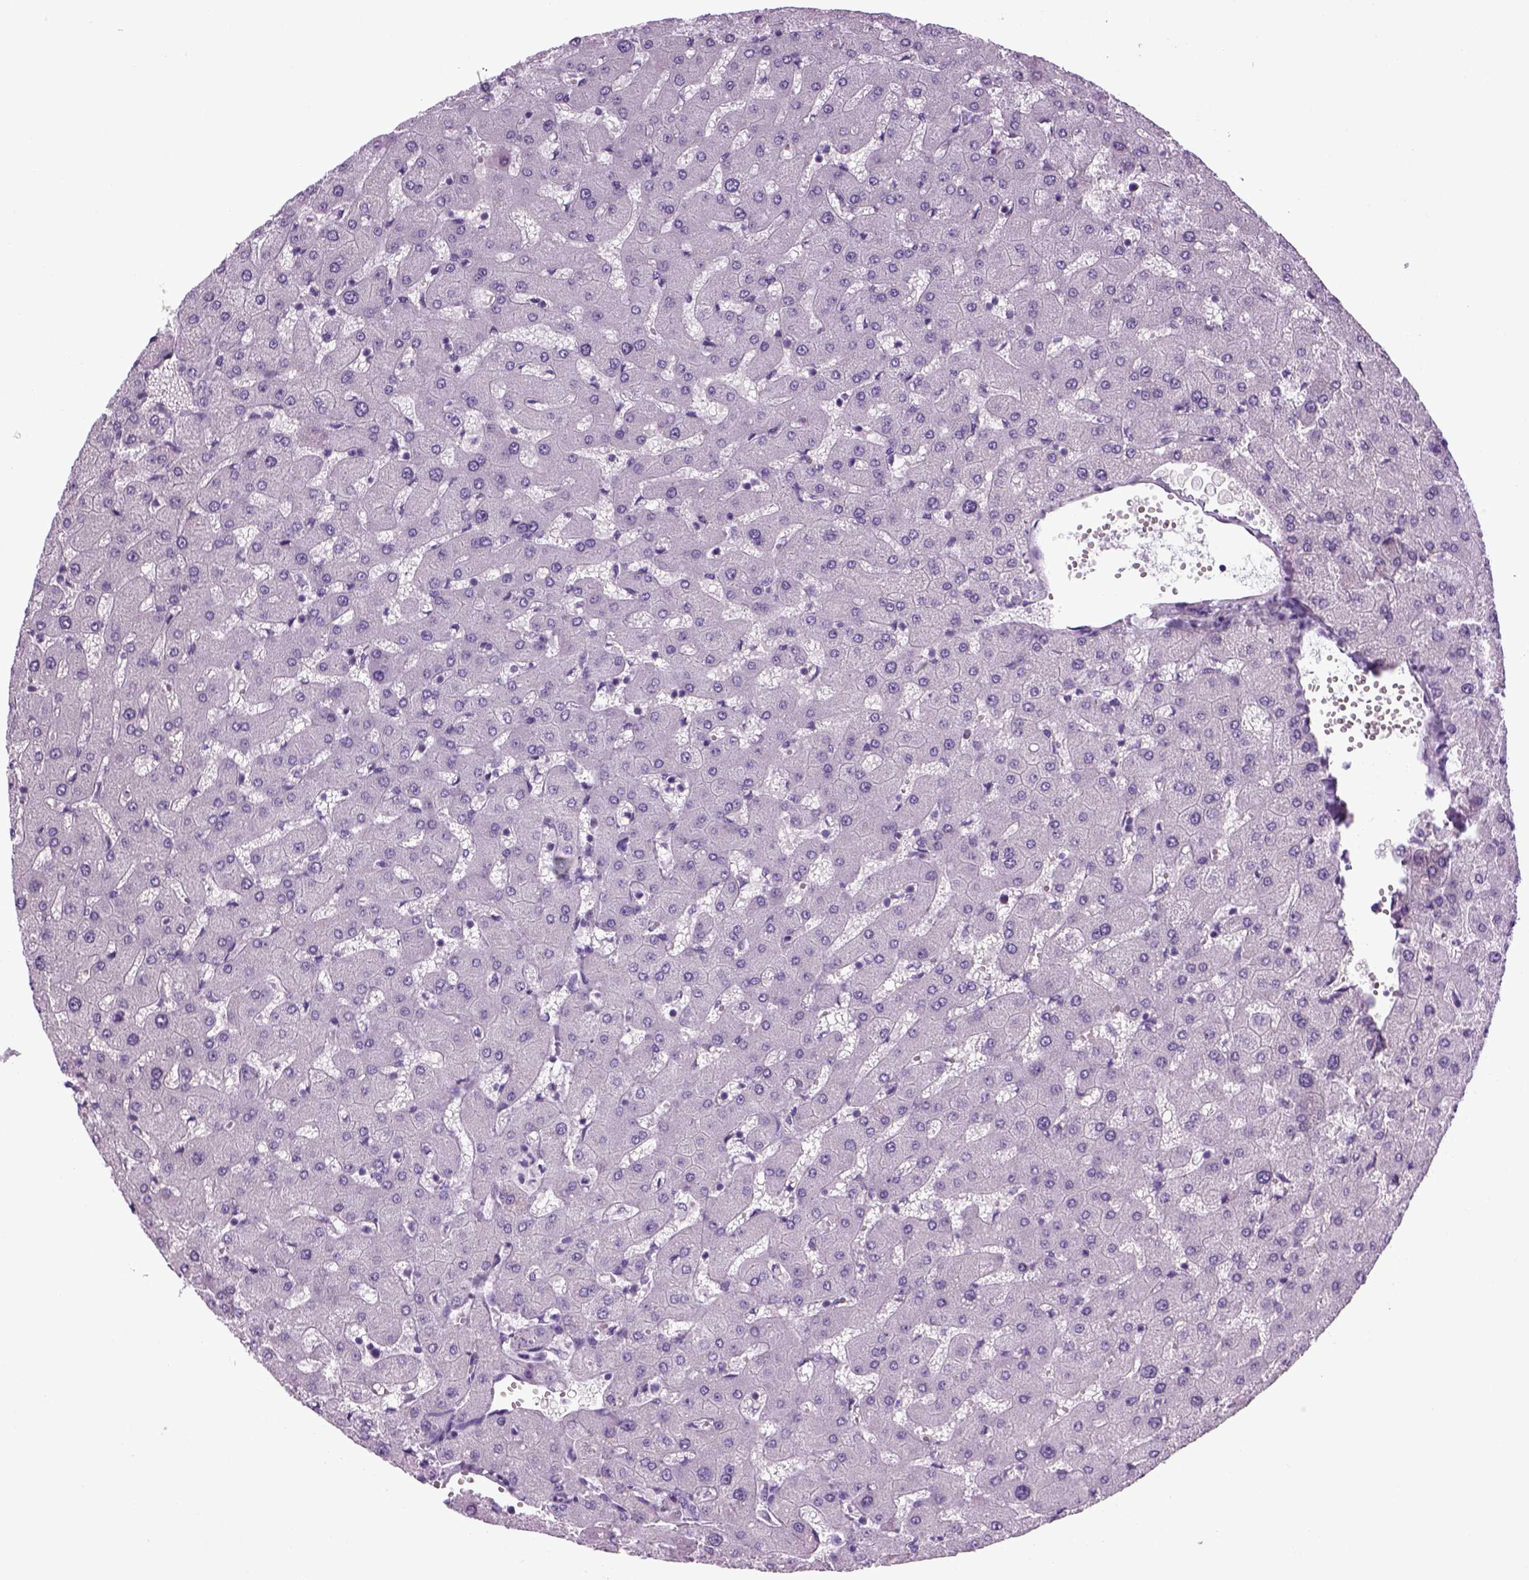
{"staining": {"intensity": "negative", "quantity": "none", "location": "none"}, "tissue": "liver", "cell_type": "Cholangiocytes", "image_type": "normal", "snomed": [{"axis": "morphology", "description": "Normal tissue, NOS"}, {"axis": "topography", "description": "Liver"}], "caption": "Human liver stained for a protein using immunohistochemistry exhibits no positivity in cholangiocytes.", "gene": "HMCN2", "patient": {"sex": "female", "age": 63}}